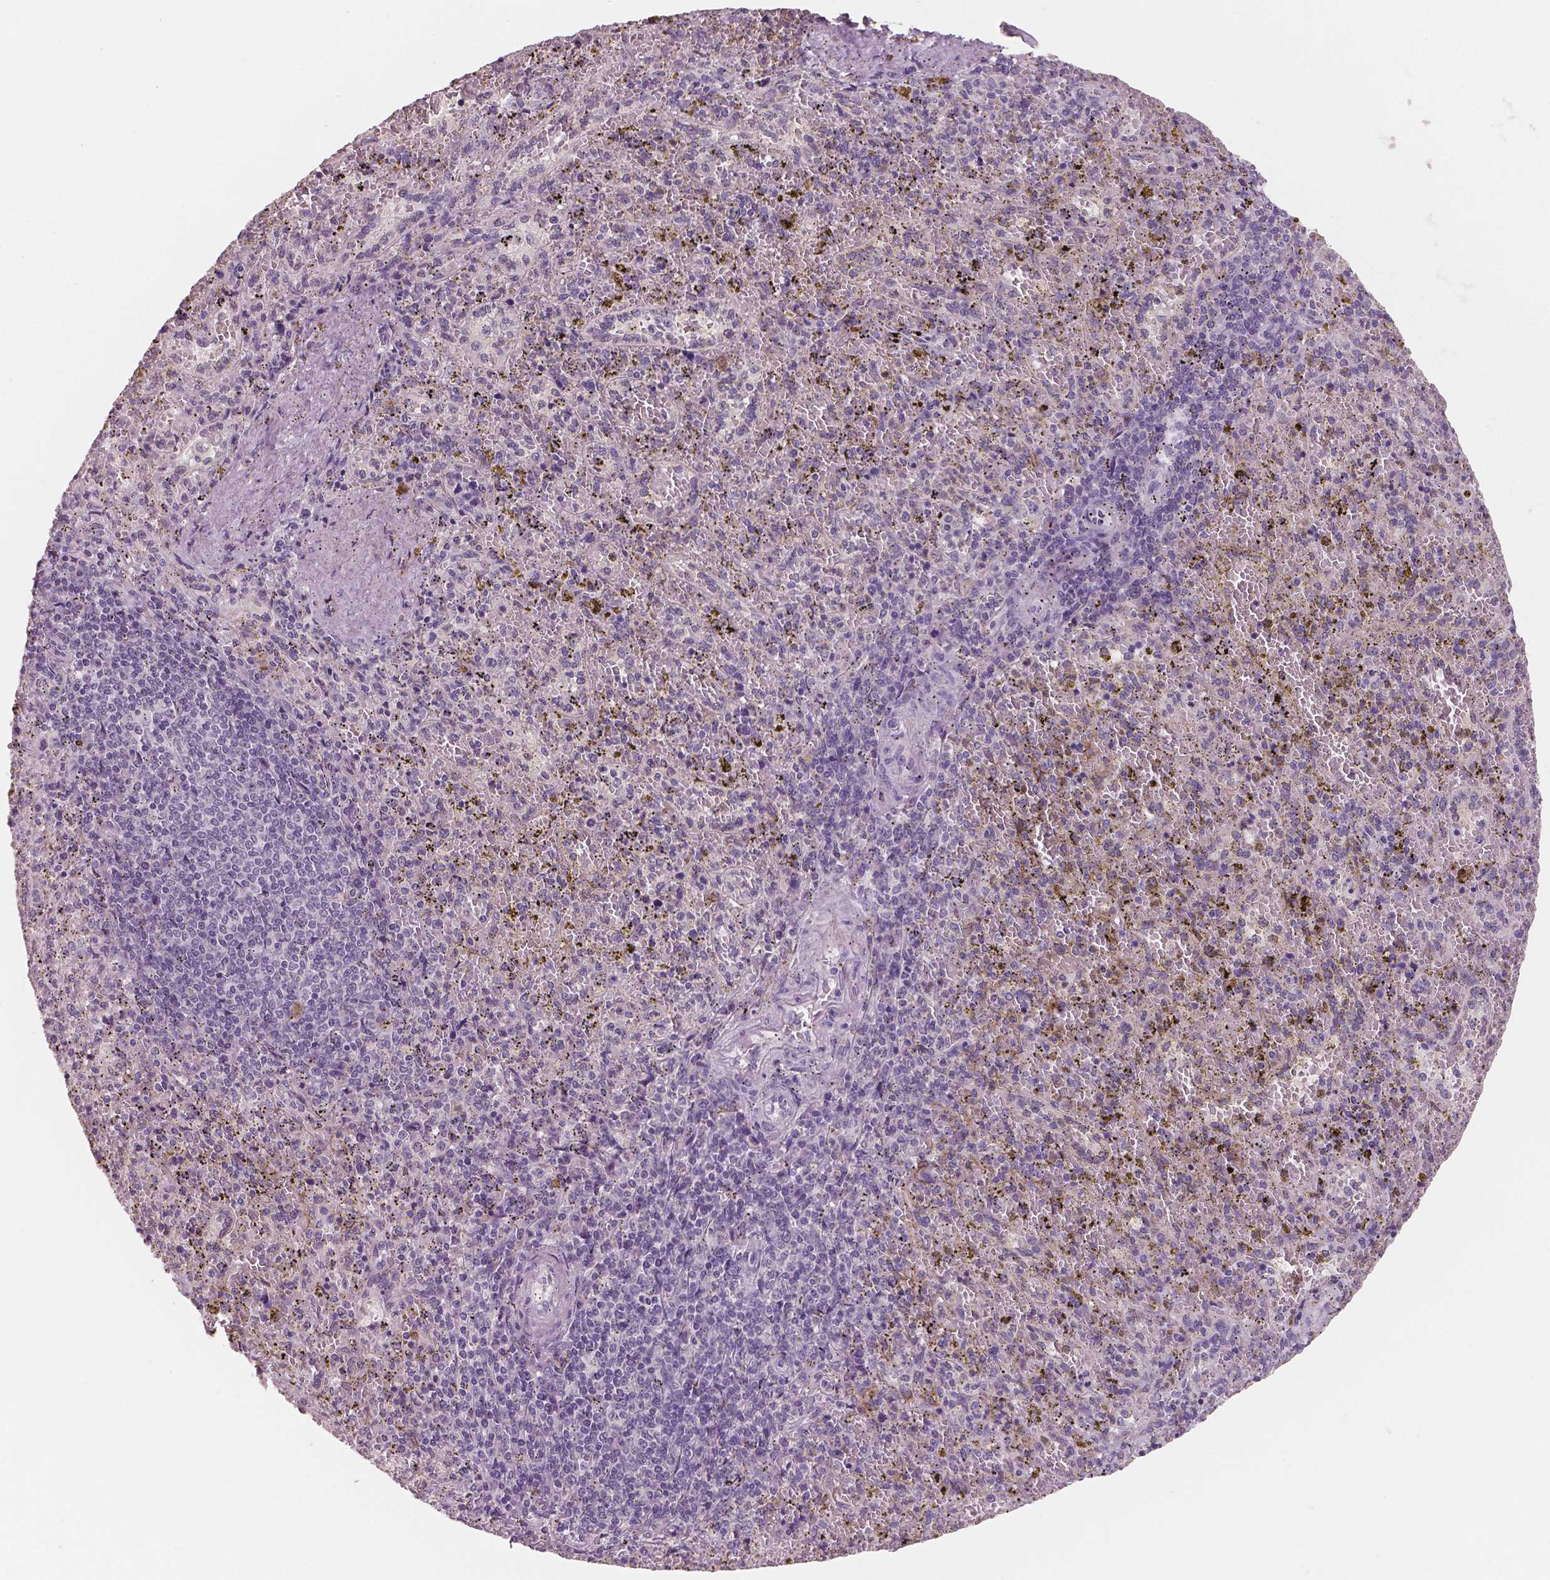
{"staining": {"intensity": "negative", "quantity": "none", "location": "none"}, "tissue": "spleen", "cell_type": "Cells in red pulp", "image_type": "normal", "snomed": [{"axis": "morphology", "description": "Normal tissue, NOS"}, {"axis": "topography", "description": "Spleen"}], "caption": "An immunohistochemistry (IHC) image of benign spleen is shown. There is no staining in cells in red pulp of spleen.", "gene": "NECAB1", "patient": {"sex": "female", "age": 50}}